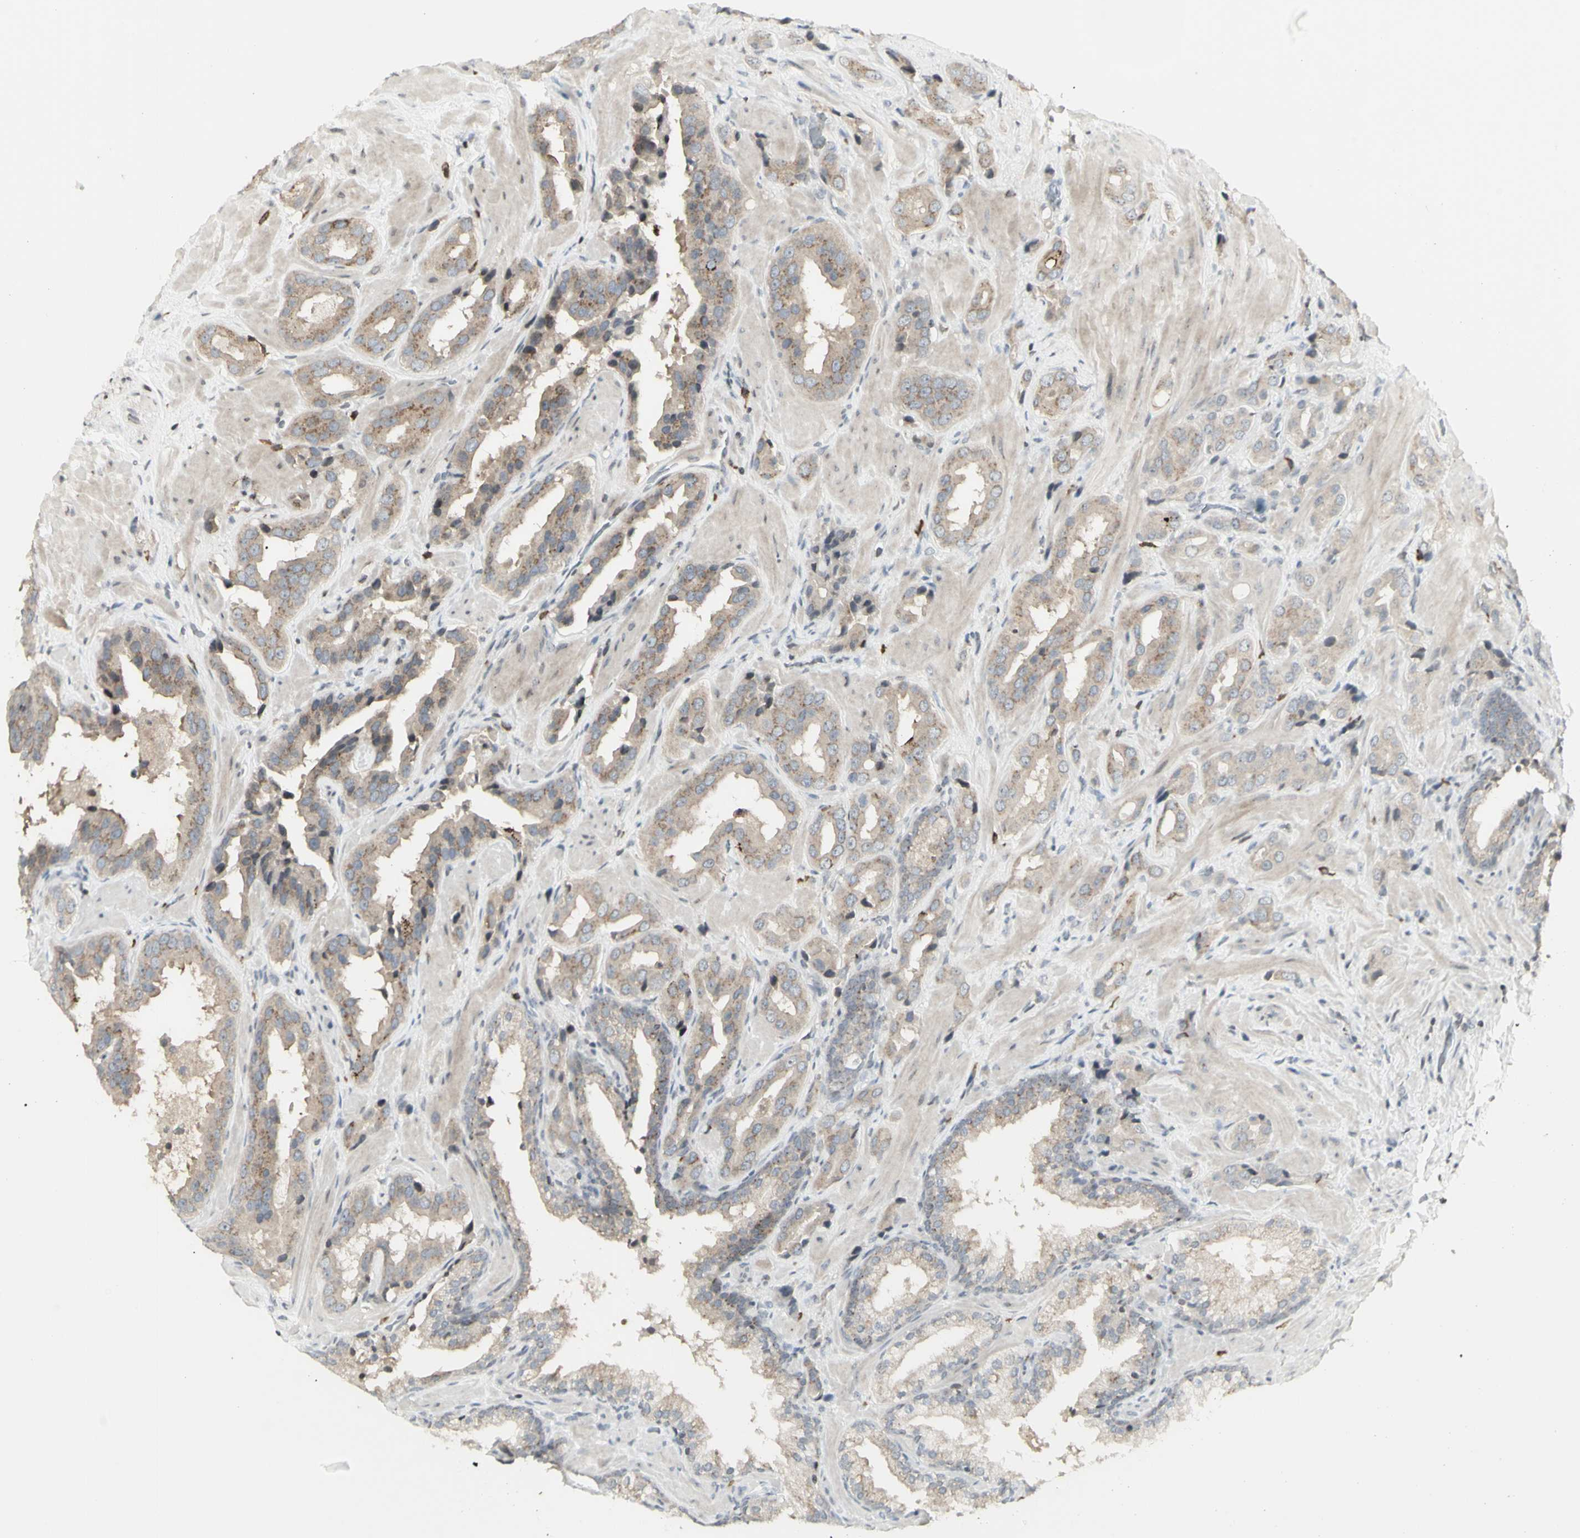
{"staining": {"intensity": "weak", "quantity": ">75%", "location": "cytoplasmic/membranous"}, "tissue": "prostate cancer", "cell_type": "Tumor cells", "image_type": "cancer", "snomed": [{"axis": "morphology", "description": "Adenocarcinoma, High grade"}, {"axis": "topography", "description": "Prostate"}], "caption": "Protein expression analysis of prostate cancer (adenocarcinoma (high-grade)) exhibits weak cytoplasmic/membranous staining in approximately >75% of tumor cells. (IHC, brightfield microscopy, high magnification).", "gene": "MUC5AC", "patient": {"sex": "male", "age": 64}}